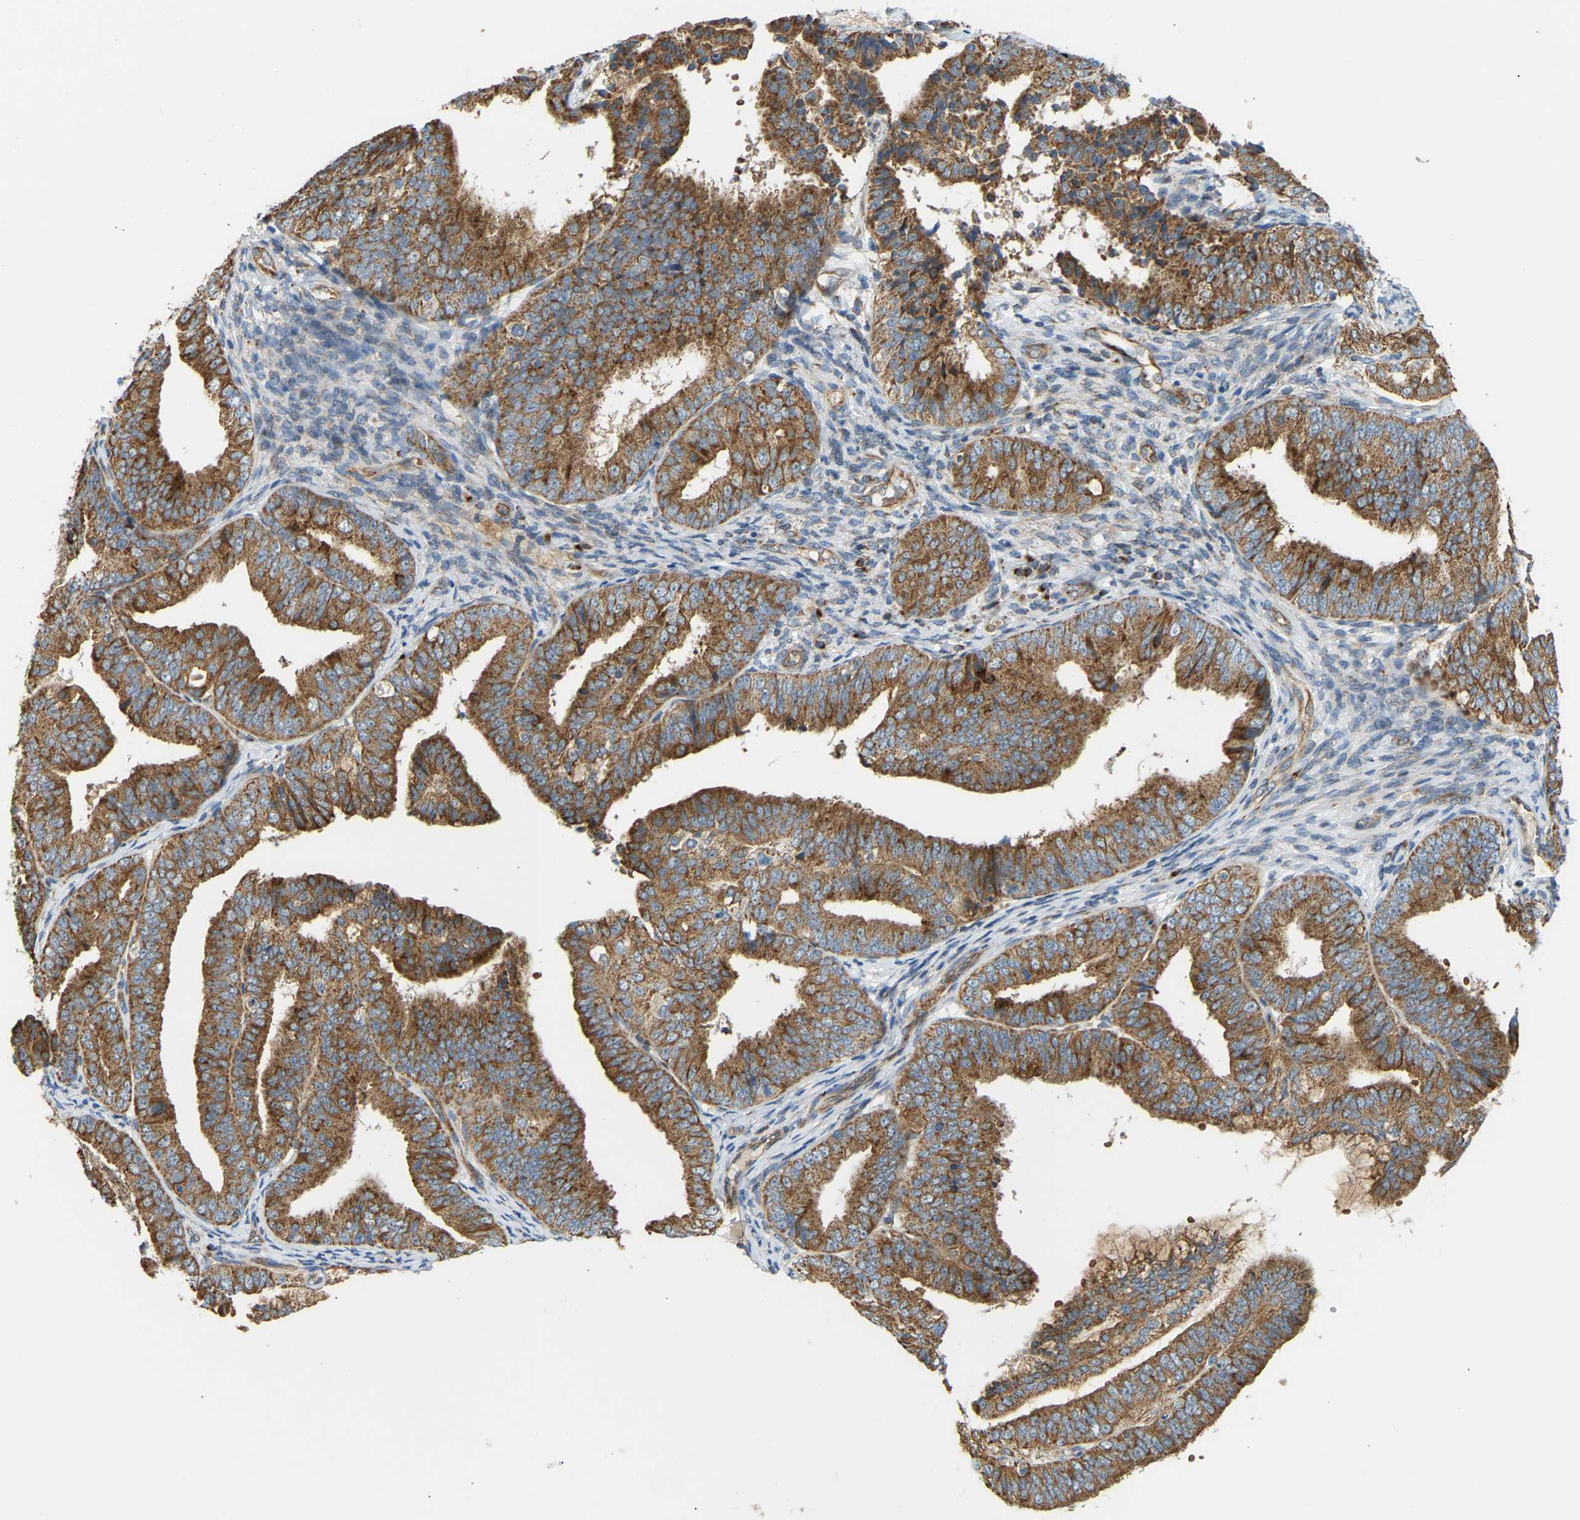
{"staining": {"intensity": "moderate", "quantity": ">75%", "location": "cytoplasmic/membranous"}, "tissue": "endometrial cancer", "cell_type": "Tumor cells", "image_type": "cancer", "snomed": [{"axis": "morphology", "description": "Adenocarcinoma, NOS"}, {"axis": "topography", "description": "Endometrium"}], "caption": "DAB (3,3'-diaminobenzidine) immunohistochemical staining of human adenocarcinoma (endometrial) exhibits moderate cytoplasmic/membranous protein expression in approximately >75% of tumor cells.", "gene": "YIPF2", "patient": {"sex": "female", "age": 63}}